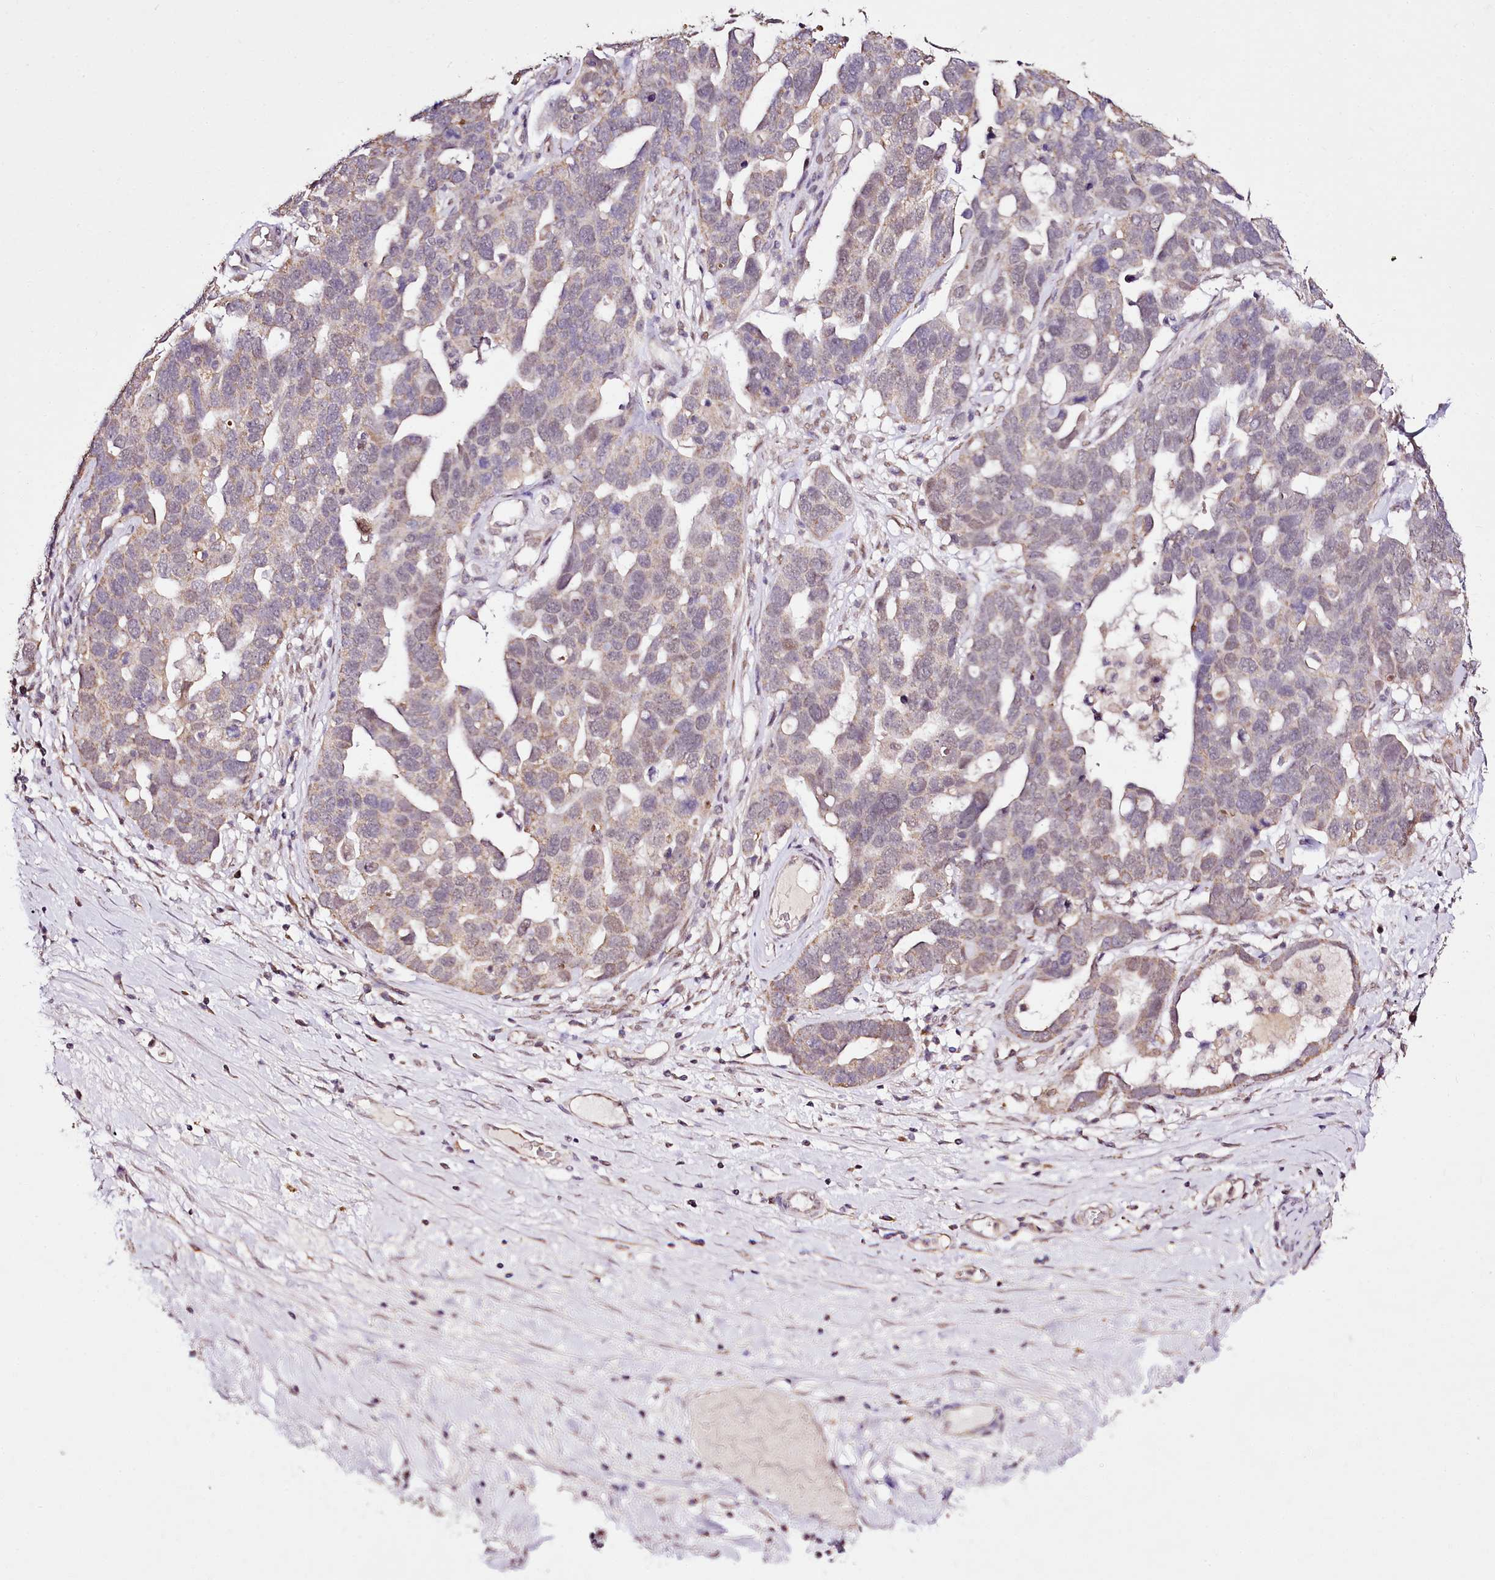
{"staining": {"intensity": "weak", "quantity": "25%-75%", "location": "cytoplasmic/membranous"}, "tissue": "ovarian cancer", "cell_type": "Tumor cells", "image_type": "cancer", "snomed": [{"axis": "morphology", "description": "Cystadenocarcinoma, serous, NOS"}, {"axis": "topography", "description": "Ovary"}], "caption": "A brown stain labels weak cytoplasmic/membranous staining of a protein in human ovarian cancer tumor cells.", "gene": "EDIL3", "patient": {"sex": "female", "age": 54}}